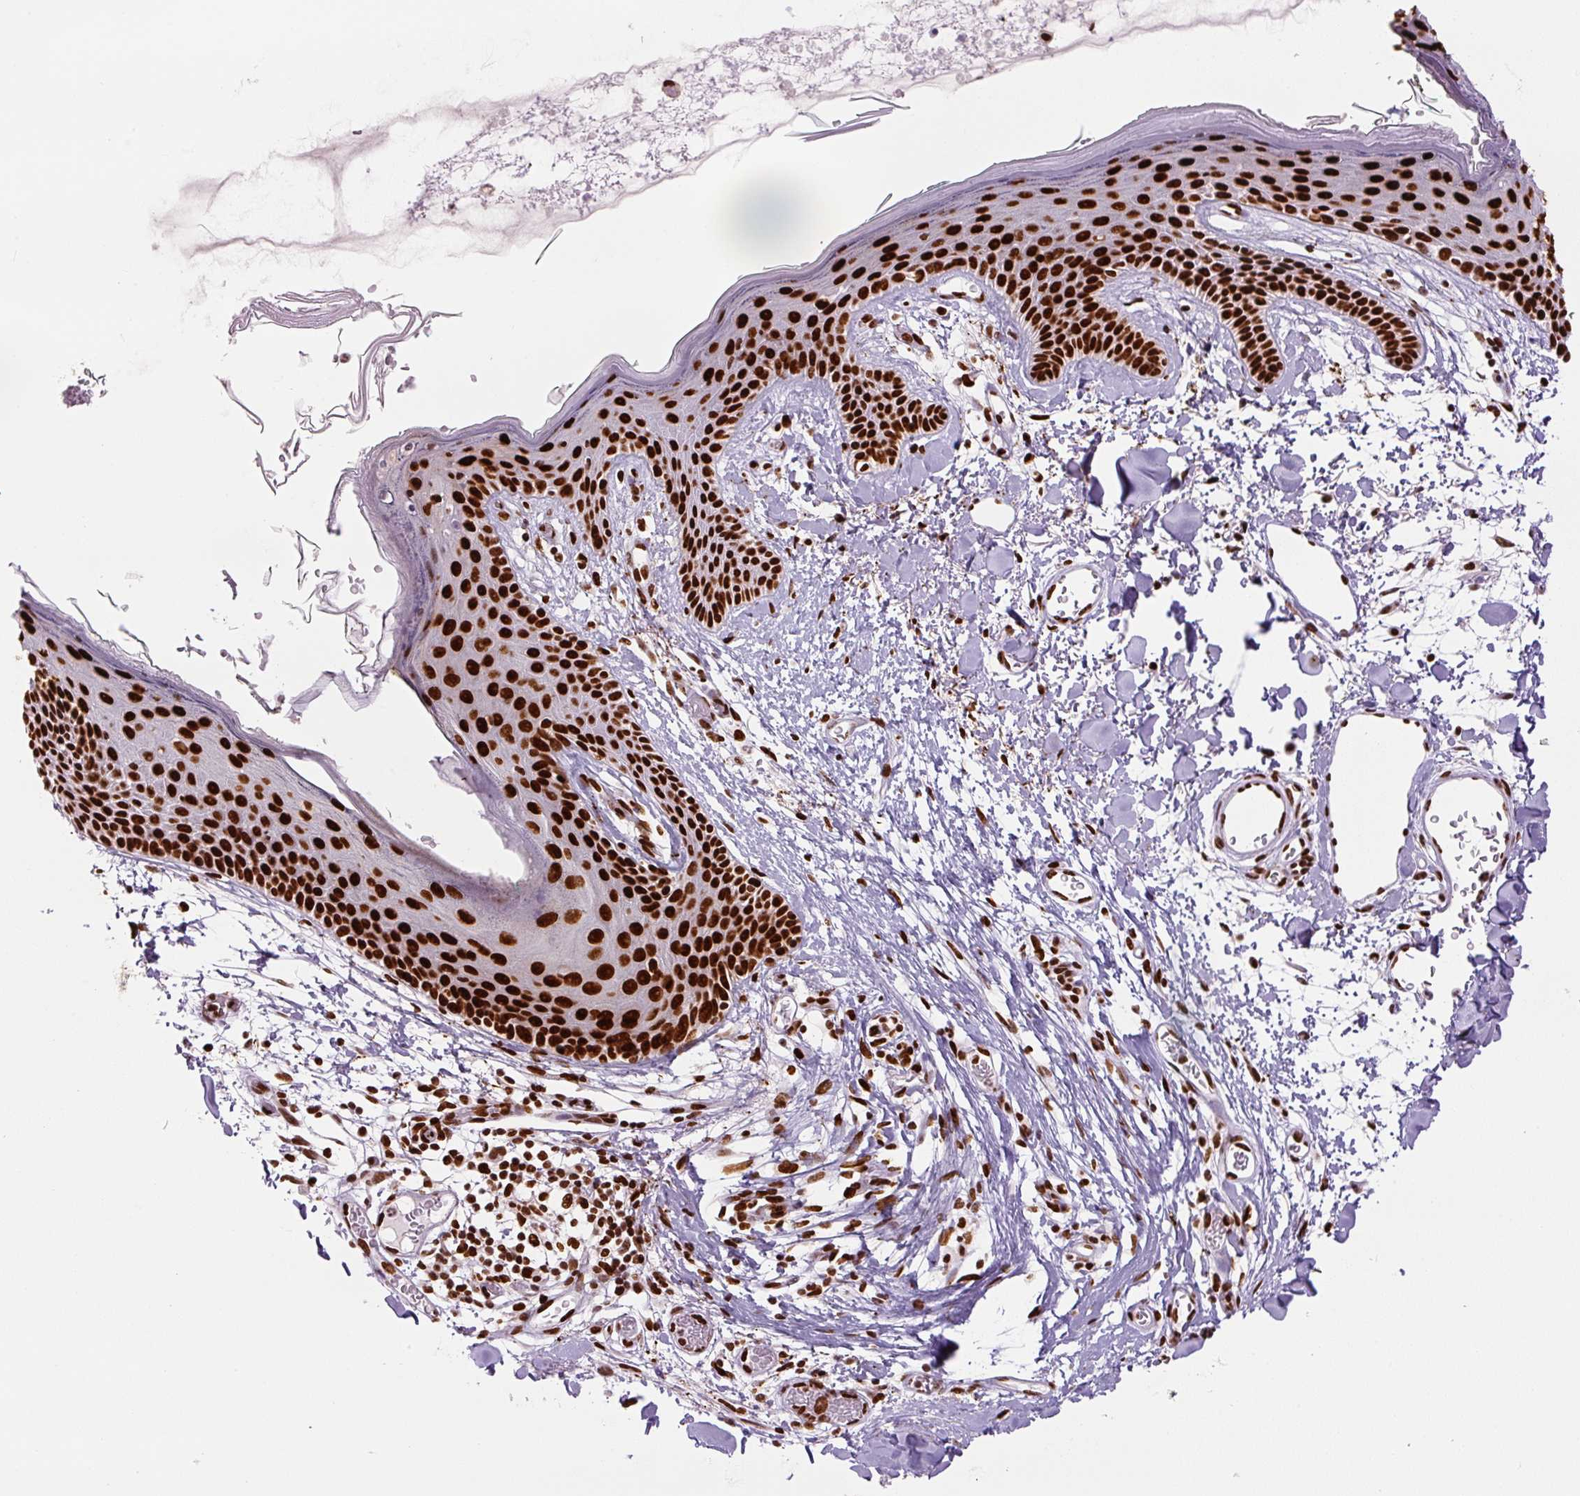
{"staining": {"intensity": "strong", "quantity": ">75%", "location": "nuclear"}, "tissue": "skin", "cell_type": "Fibroblasts", "image_type": "normal", "snomed": [{"axis": "morphology", "description": "Normal tissue, NOS"}, {"axis": "topography", "description": "Skin"}], "caption": "A brown stain highlights strong nuclear expression of a protein in fibroblasts of unremarkable skin.", "gene": "FUS", "patient": {"sex": "male", "age": 79}}